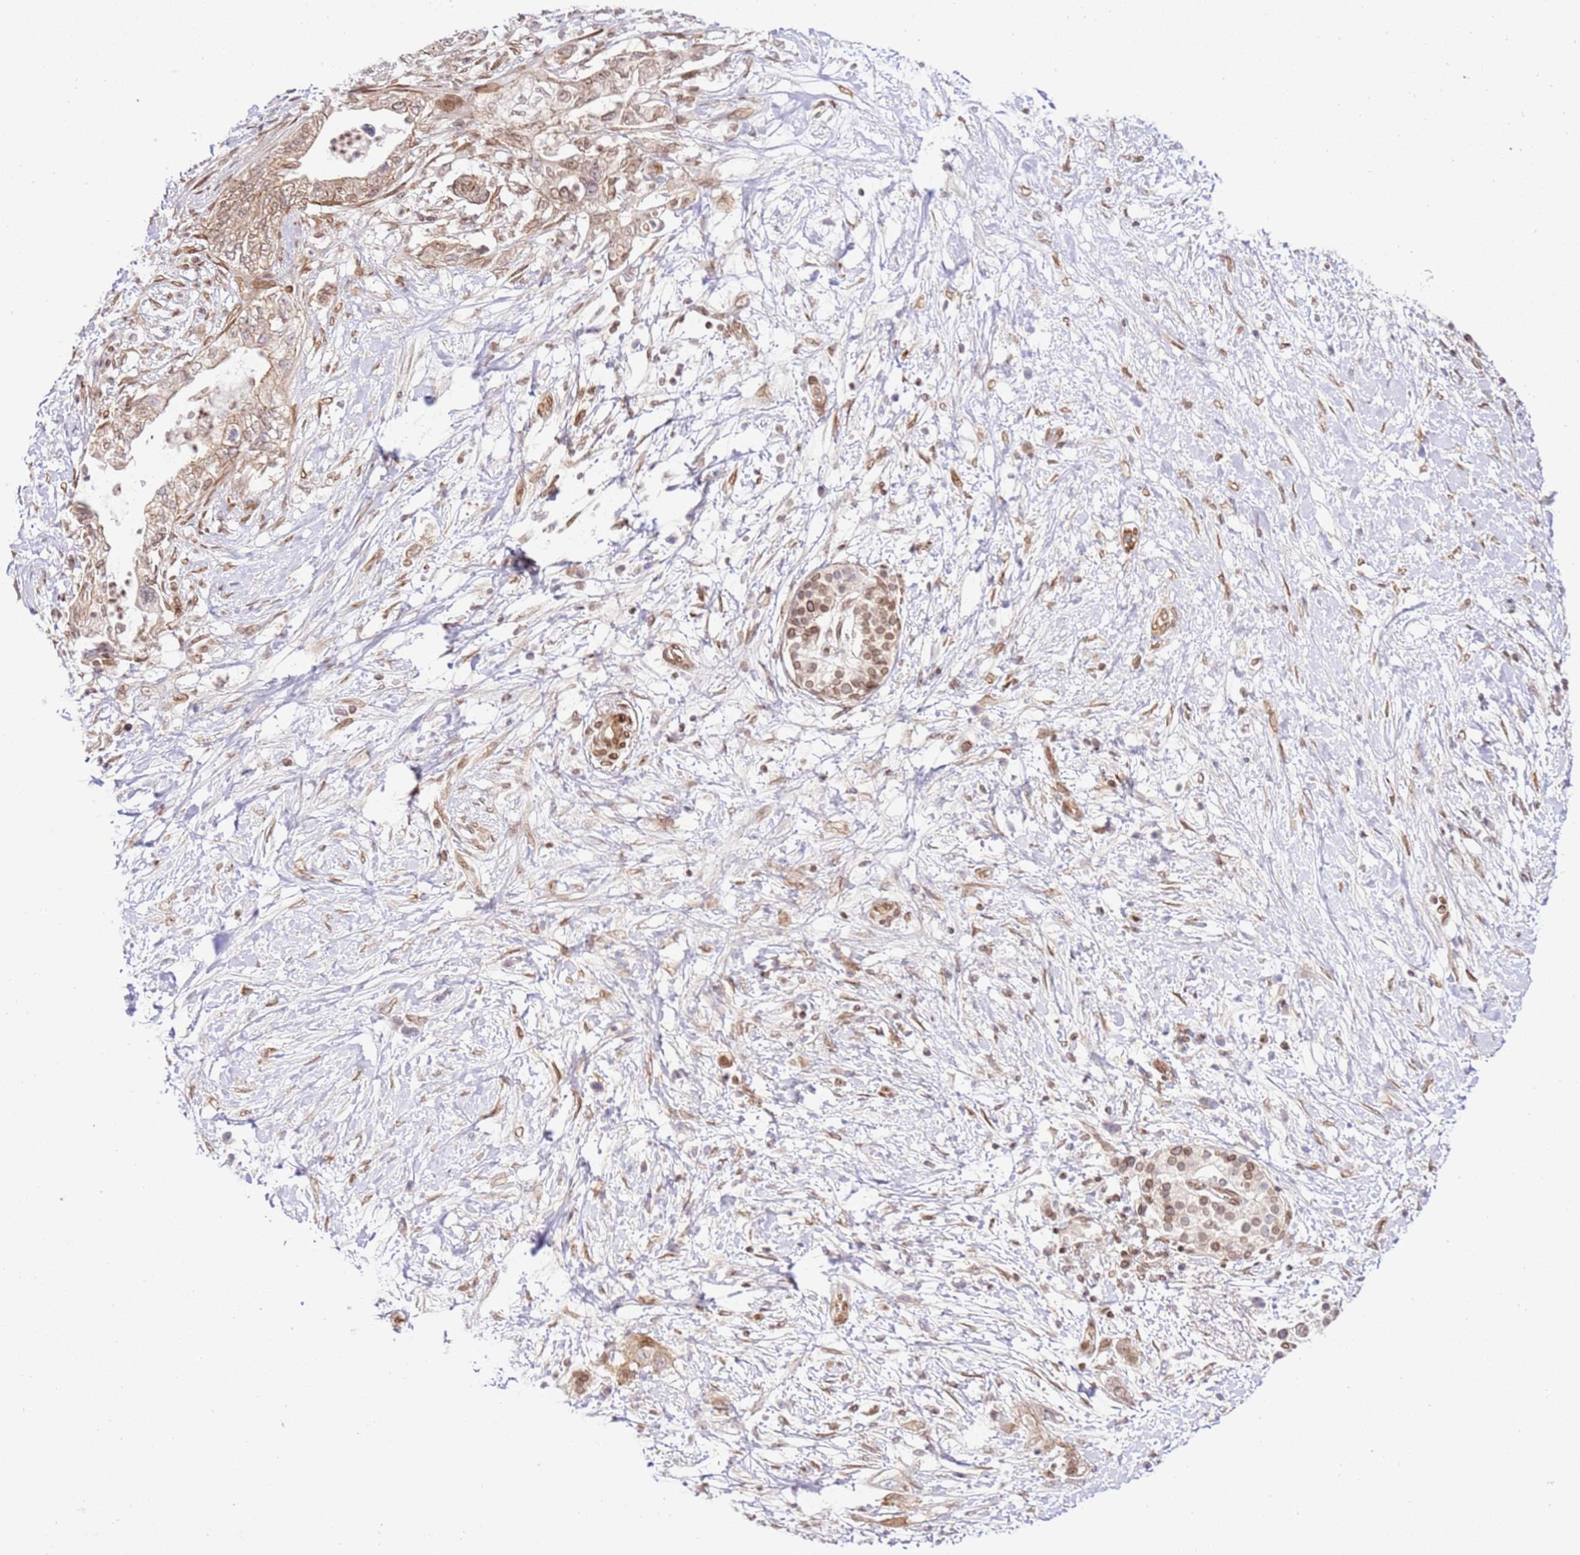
{"staining": {"intensity": "moderate", "quantity": ">75%", "location": "cytoplasmic/membranous,nuclear"}, "tissue": "pancreatic cancer", "cell_type": "Tumor cells", "image_type": "cancer", "snomed": [{"axis": "morphology", "description": "Adenocarcinoma, NOS"}, {"axis": "topography", "description": "Pancreas"}], "caption": "A high-resolution micrograph shows immunohistochemistry (IHC) staining of adenocarcinoma (pancreatic), which reveals moderate cytoplasmic/membranous and nuclear positivity in about >75% of tumor cells.", "gene": "TRIM37", "patient": {"sex": "female", "age": 73}}